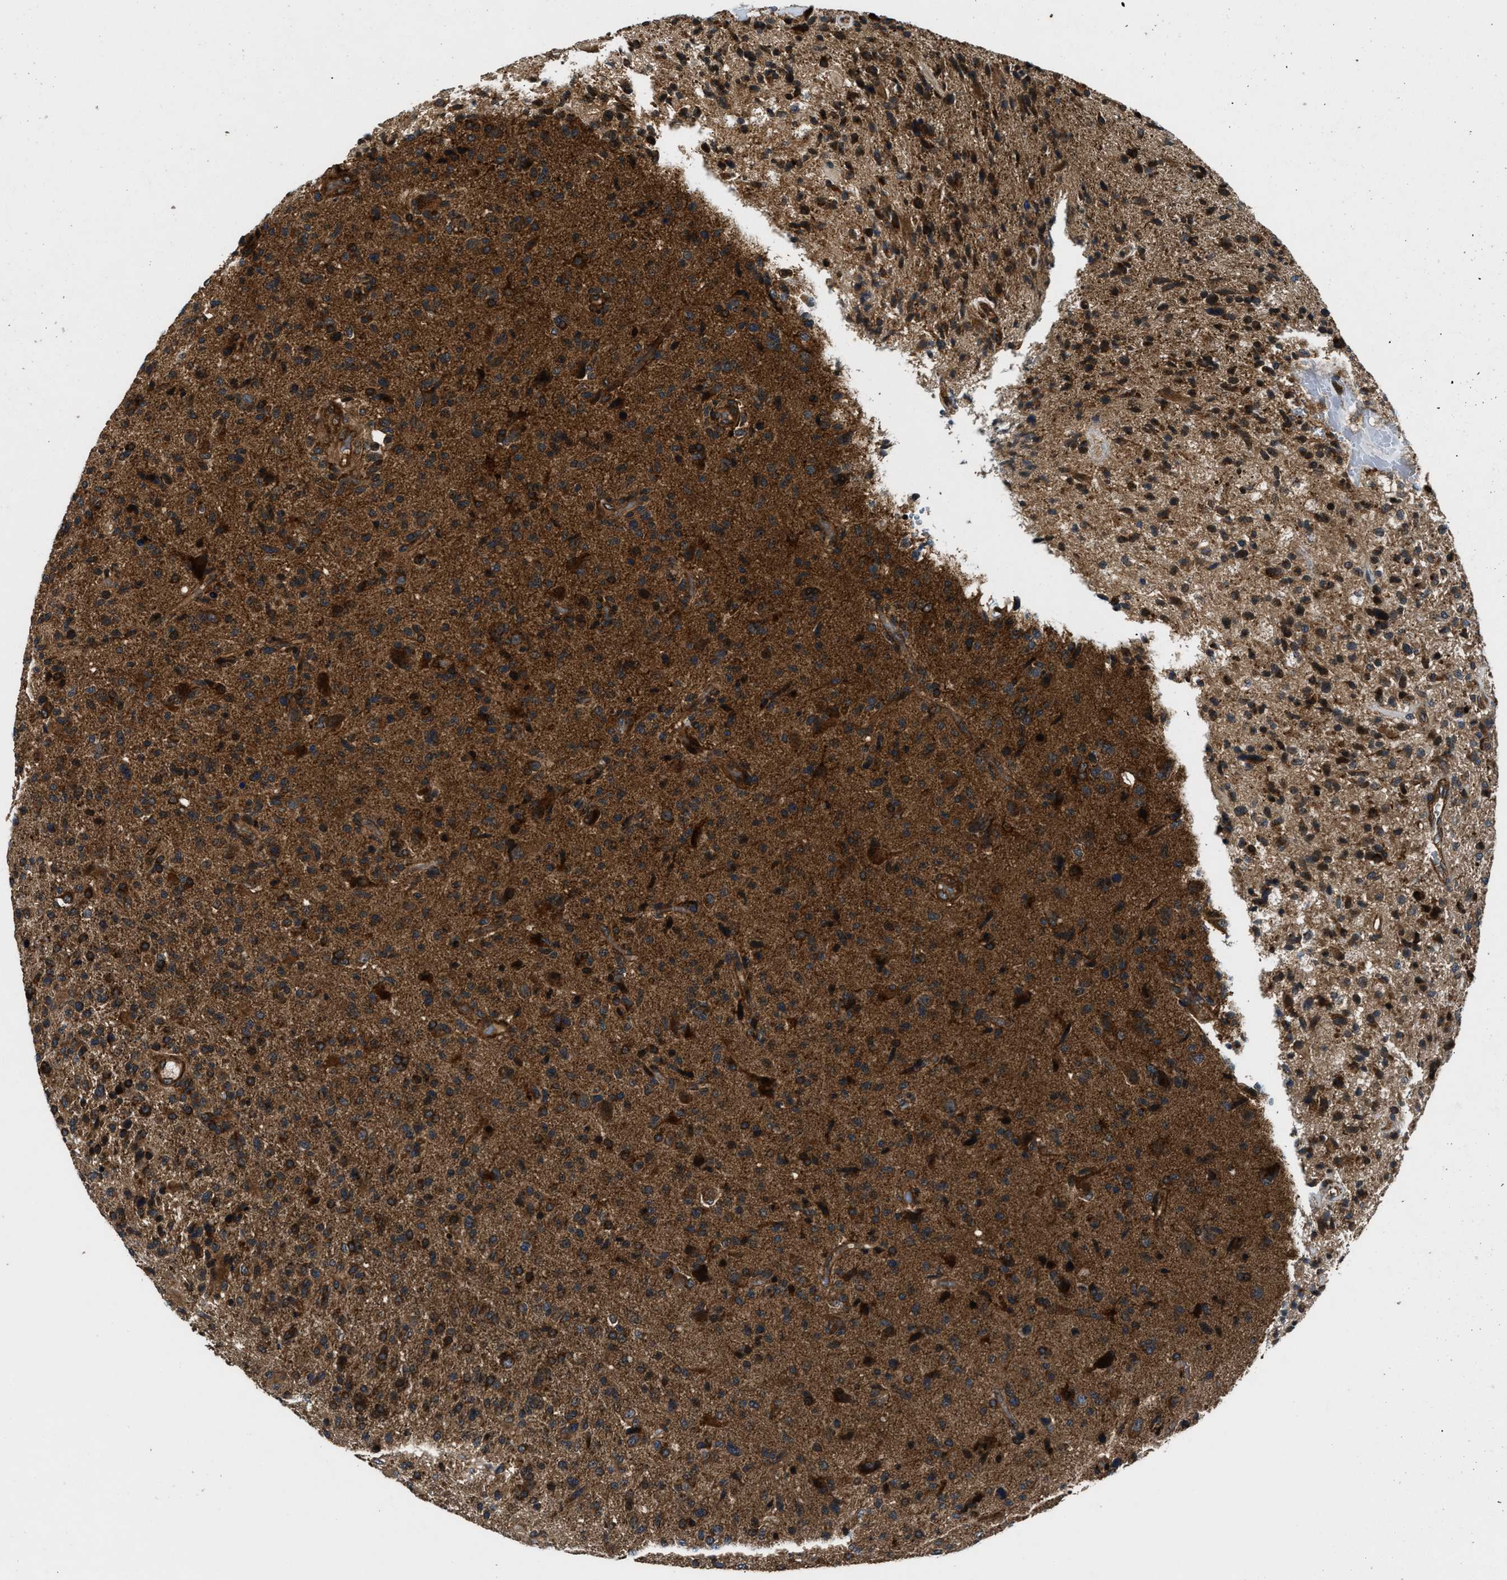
{"staining": {"intensity": "strong", "quantity": ">75%", "location": "cytoplasmic/membranous"}, "tissue": "glioma", "cell_type": "Tumor cells", "image_type": "cancer", "snomed": [{"axis": "morphology", "description": "Glioma, malignant, High grade"}, {"axis": "topography", "description": "Brain"}], "caption": "Protein expression analysis of human glioma reveals strong cytoplasmic/membranous staining in approximately >75% of tumor cells.", "gene": "PNPLA8", "patient": {"sex": "male", "age": 72}}